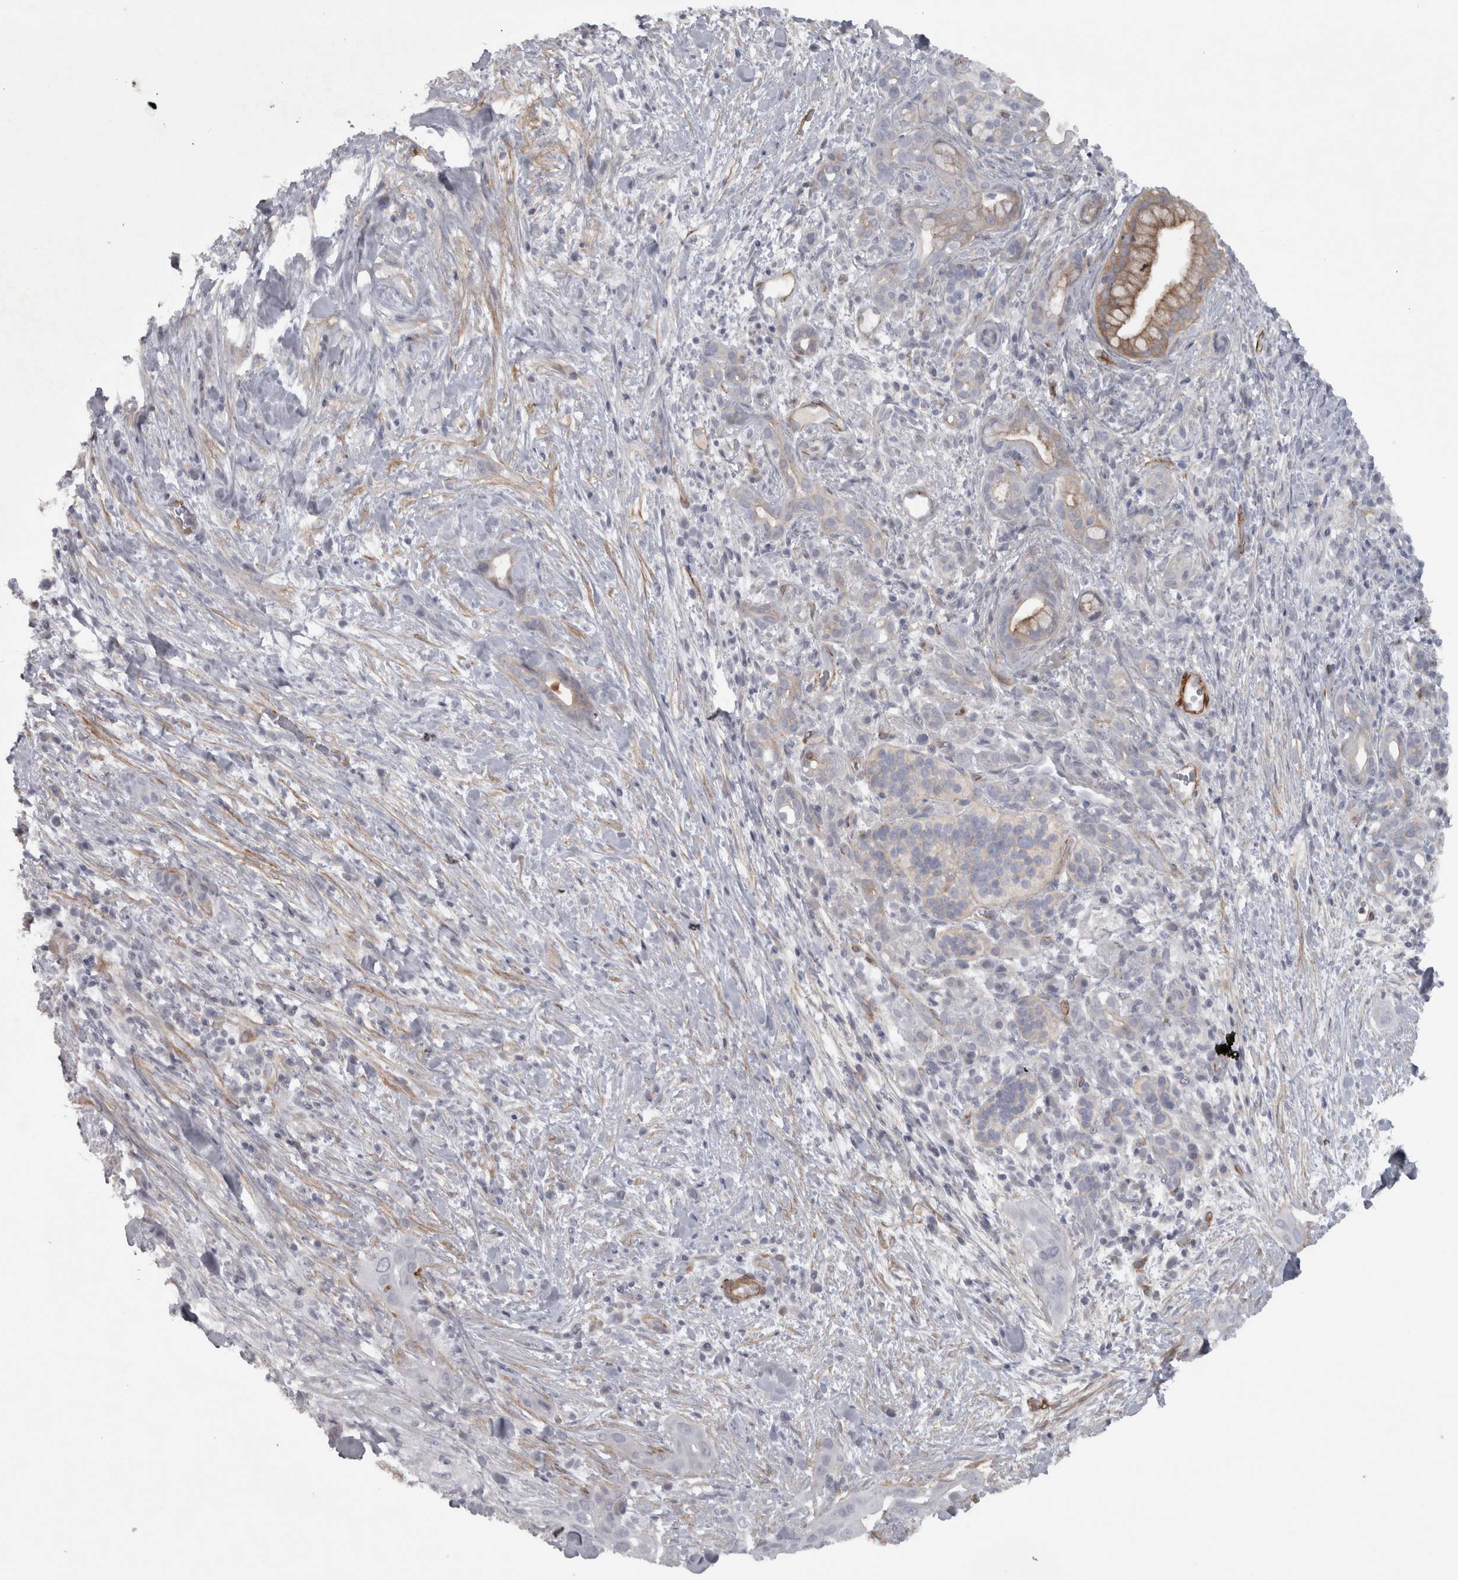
{"staining": {"intensity": "negative", "quantity": "none", "location": "none"}, "tissue": "pancreatic cancer", "cell_type": "Tumor cells", "image_type": "cancer", "snomed": [{"axis": "morphology", "description": "Adenocarcinoma, NOS"}, {"axis": "topography", "description": "Pancreas"}], "caption": "Immunohistochemical staining of human pancreatic cancer (adenocarcinoma) reveals no significant expression in tumor cells.", "gene": "PPP1R12B", "patient": {"sex": "male", "age": 58}}